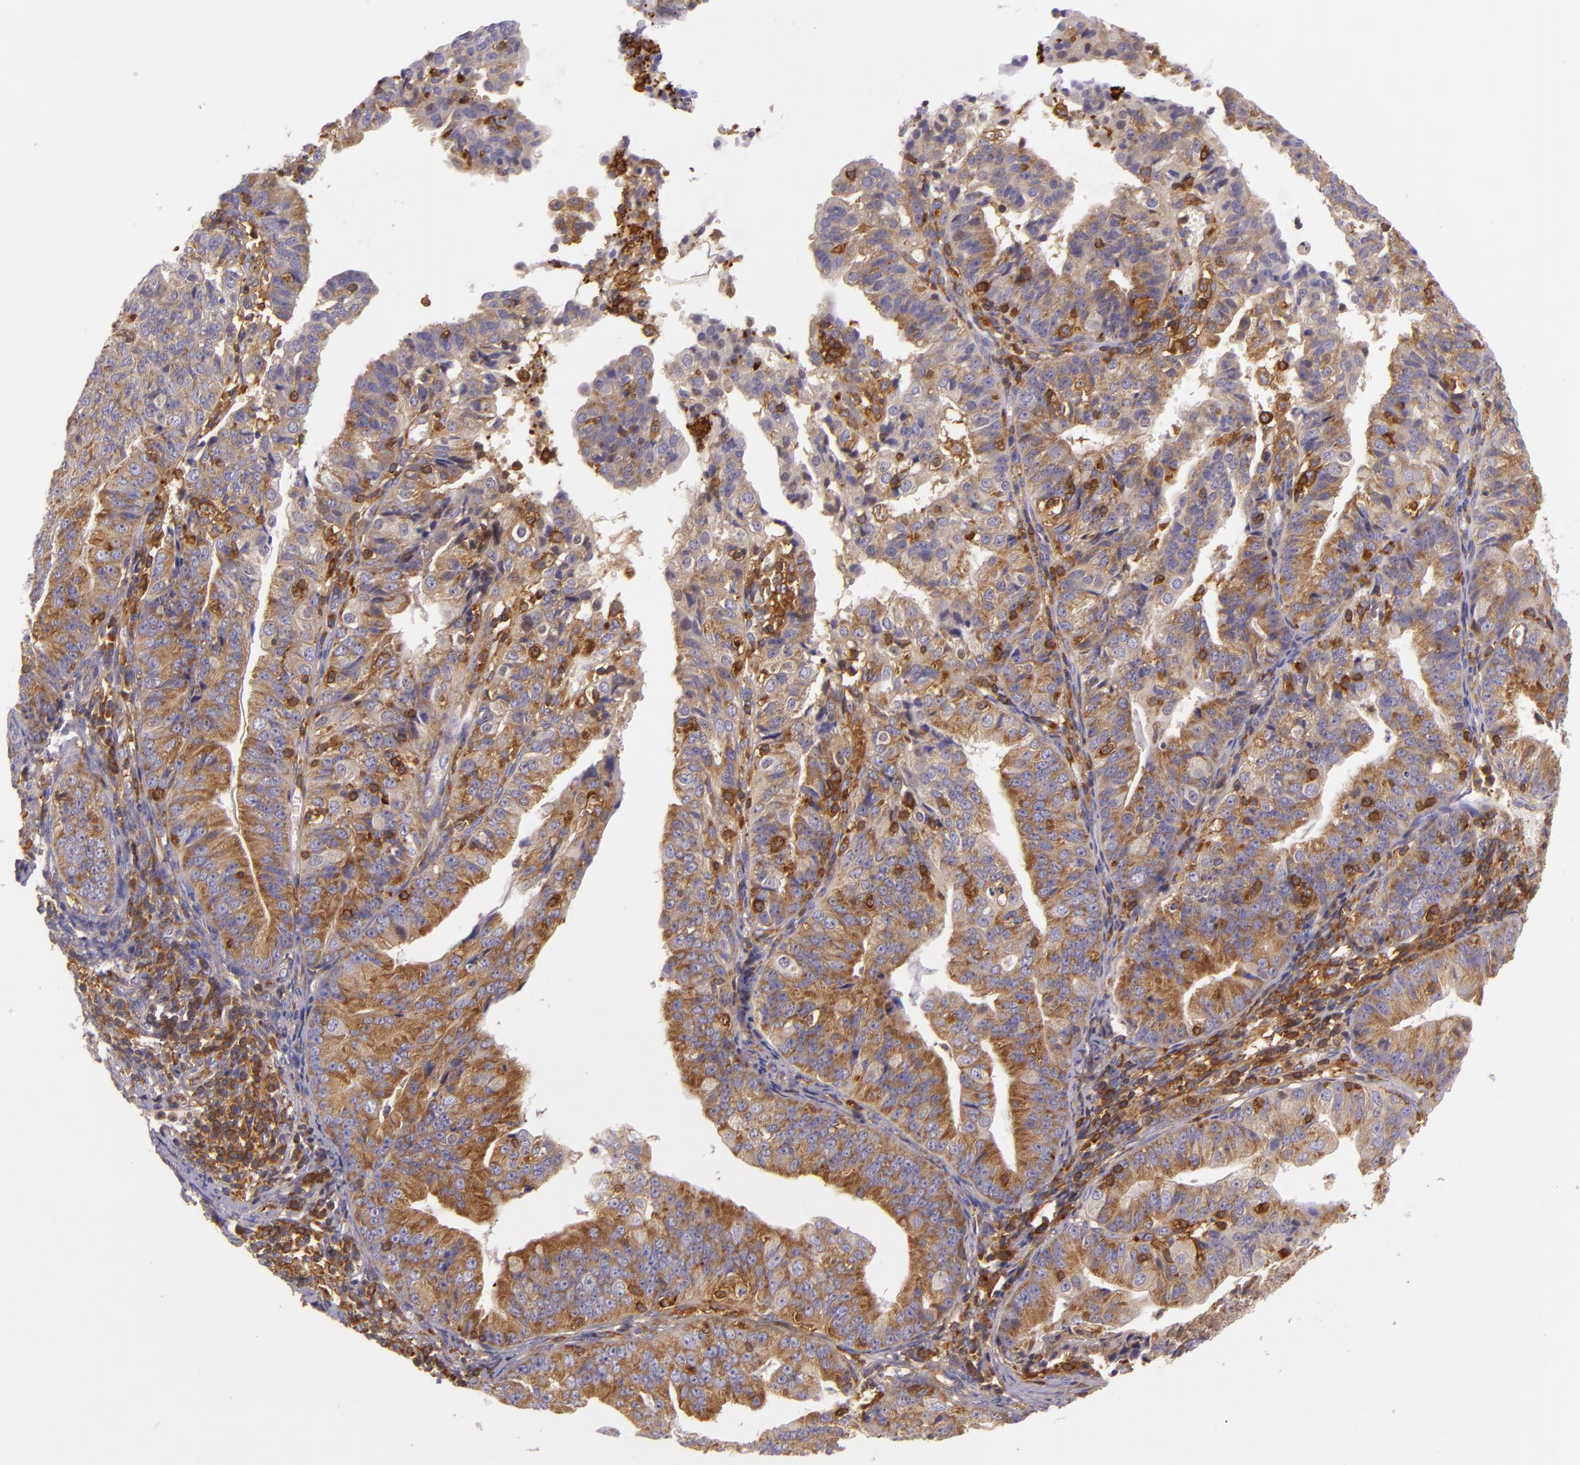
{"staining": {"intensity": "moderate", "quantity": "25%-75%", "location": "cytoplasmic/membranous"}, "tissue": "endometrial cancer", "cell_type": "Tumor cells", "image_type": "cancer", "snomed": [{"axis": "morphology", "description": "Adenocarcinoma, NOS"}, {"axis": "topography", "description": "Endometrium"}], "caption": "Endometrial cancer (adenocarcinoma) stained for a protein exhibits moderate cytoplasmic/membranous positivity in tumor cells. Using DAB (brown) and hematoxylin (blue) stains, captured at high magnification using brightfield microscopy.", "gene": "TLN1", "patient": {"sex": "female", "age": 56}}